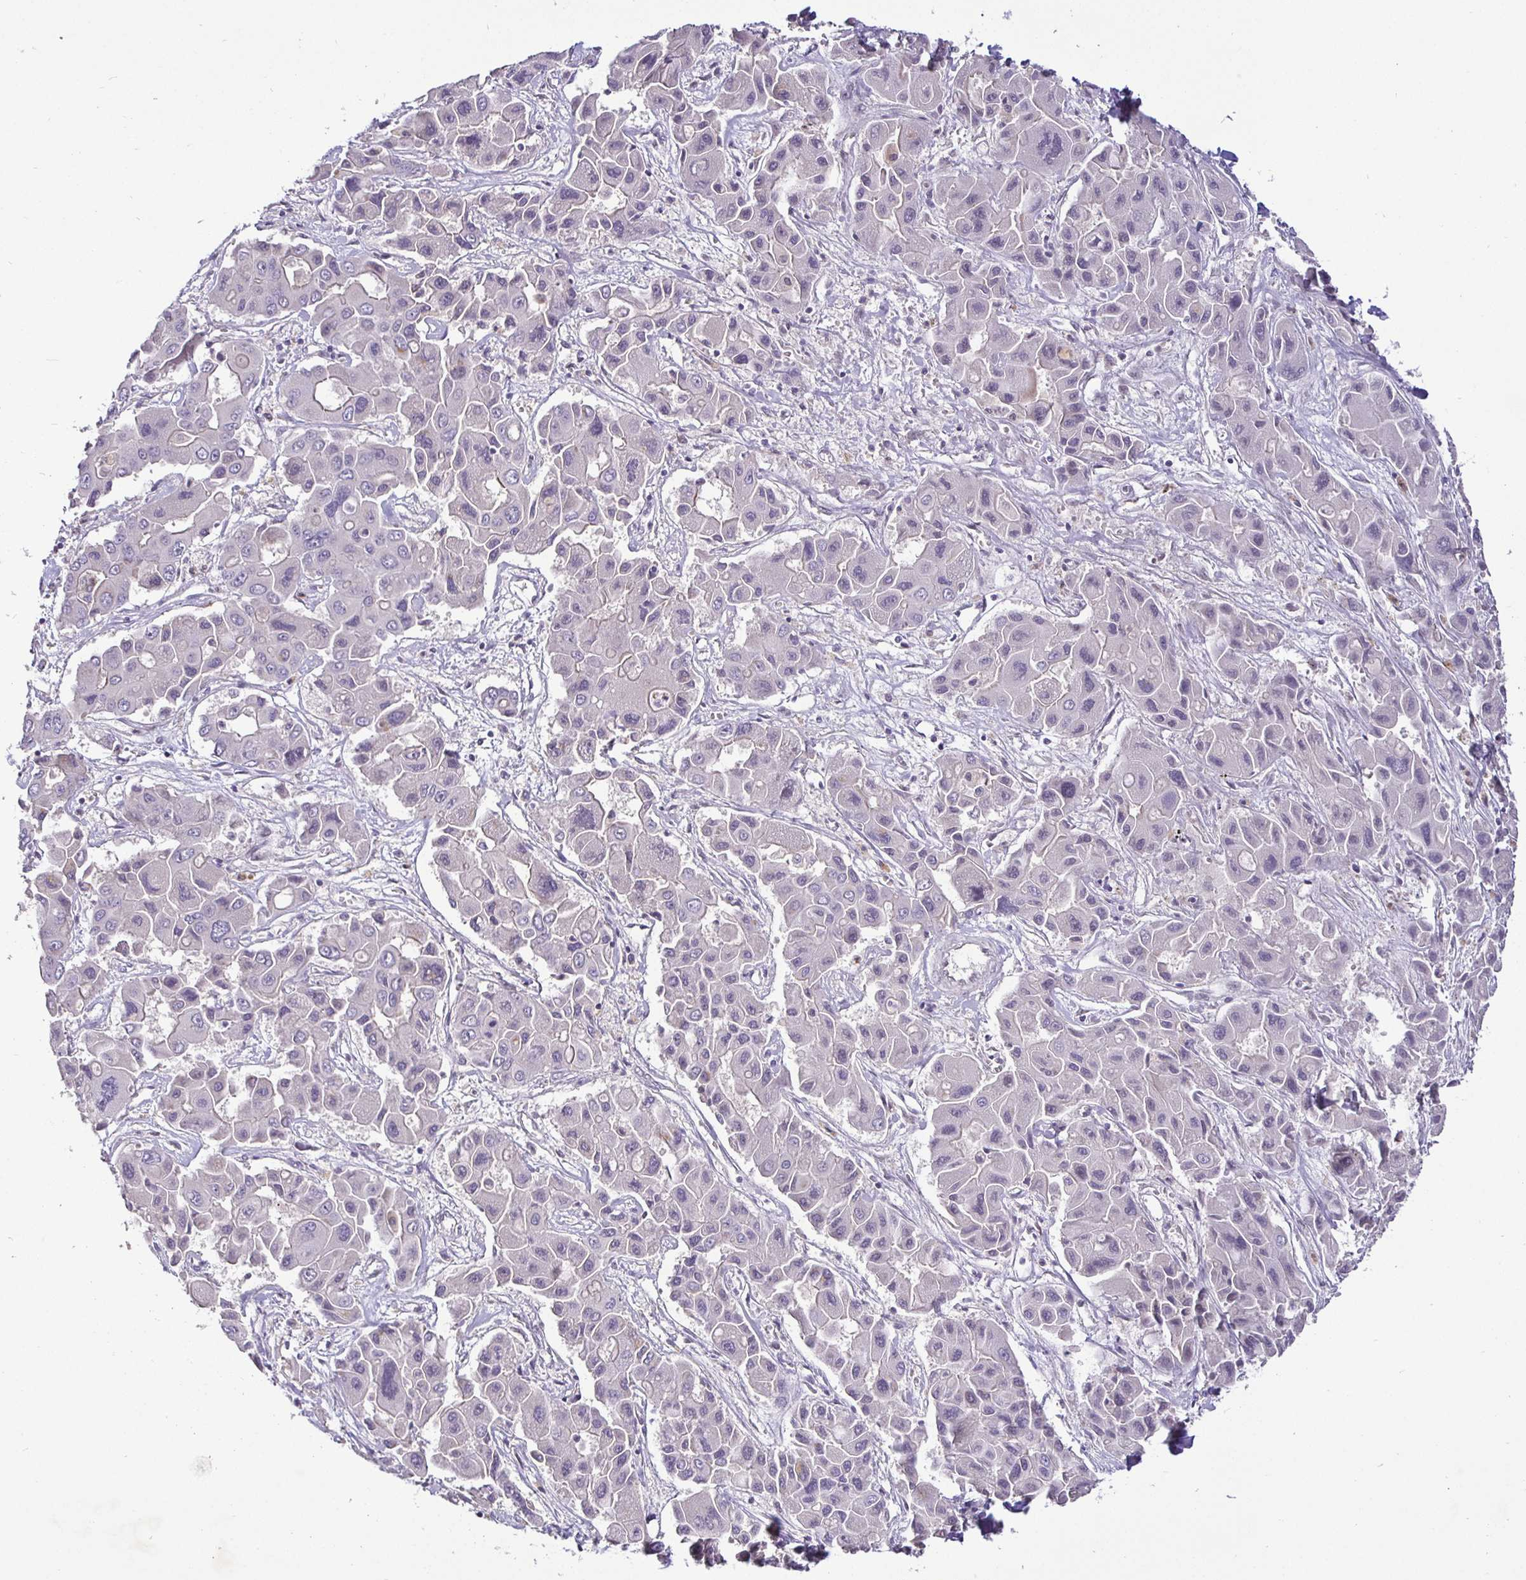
{"staining": {"intensity": "negative", "quantity": "none", "location": "none"}, "tissue": "liver cancer", "cell_type": "Tumor cells", "image_type": "cancer", "snomed": [{"axis": "morphology", "description": "Cholangiocarcinoma"}, {"axis": "topography", "description": "Liver"}], "caption": "There is no significant expression in tumor cells of liver cancer (cholangiocarcinoma).", "gene": "NUP188", "patient": {"sex": "male", "age": 67}}